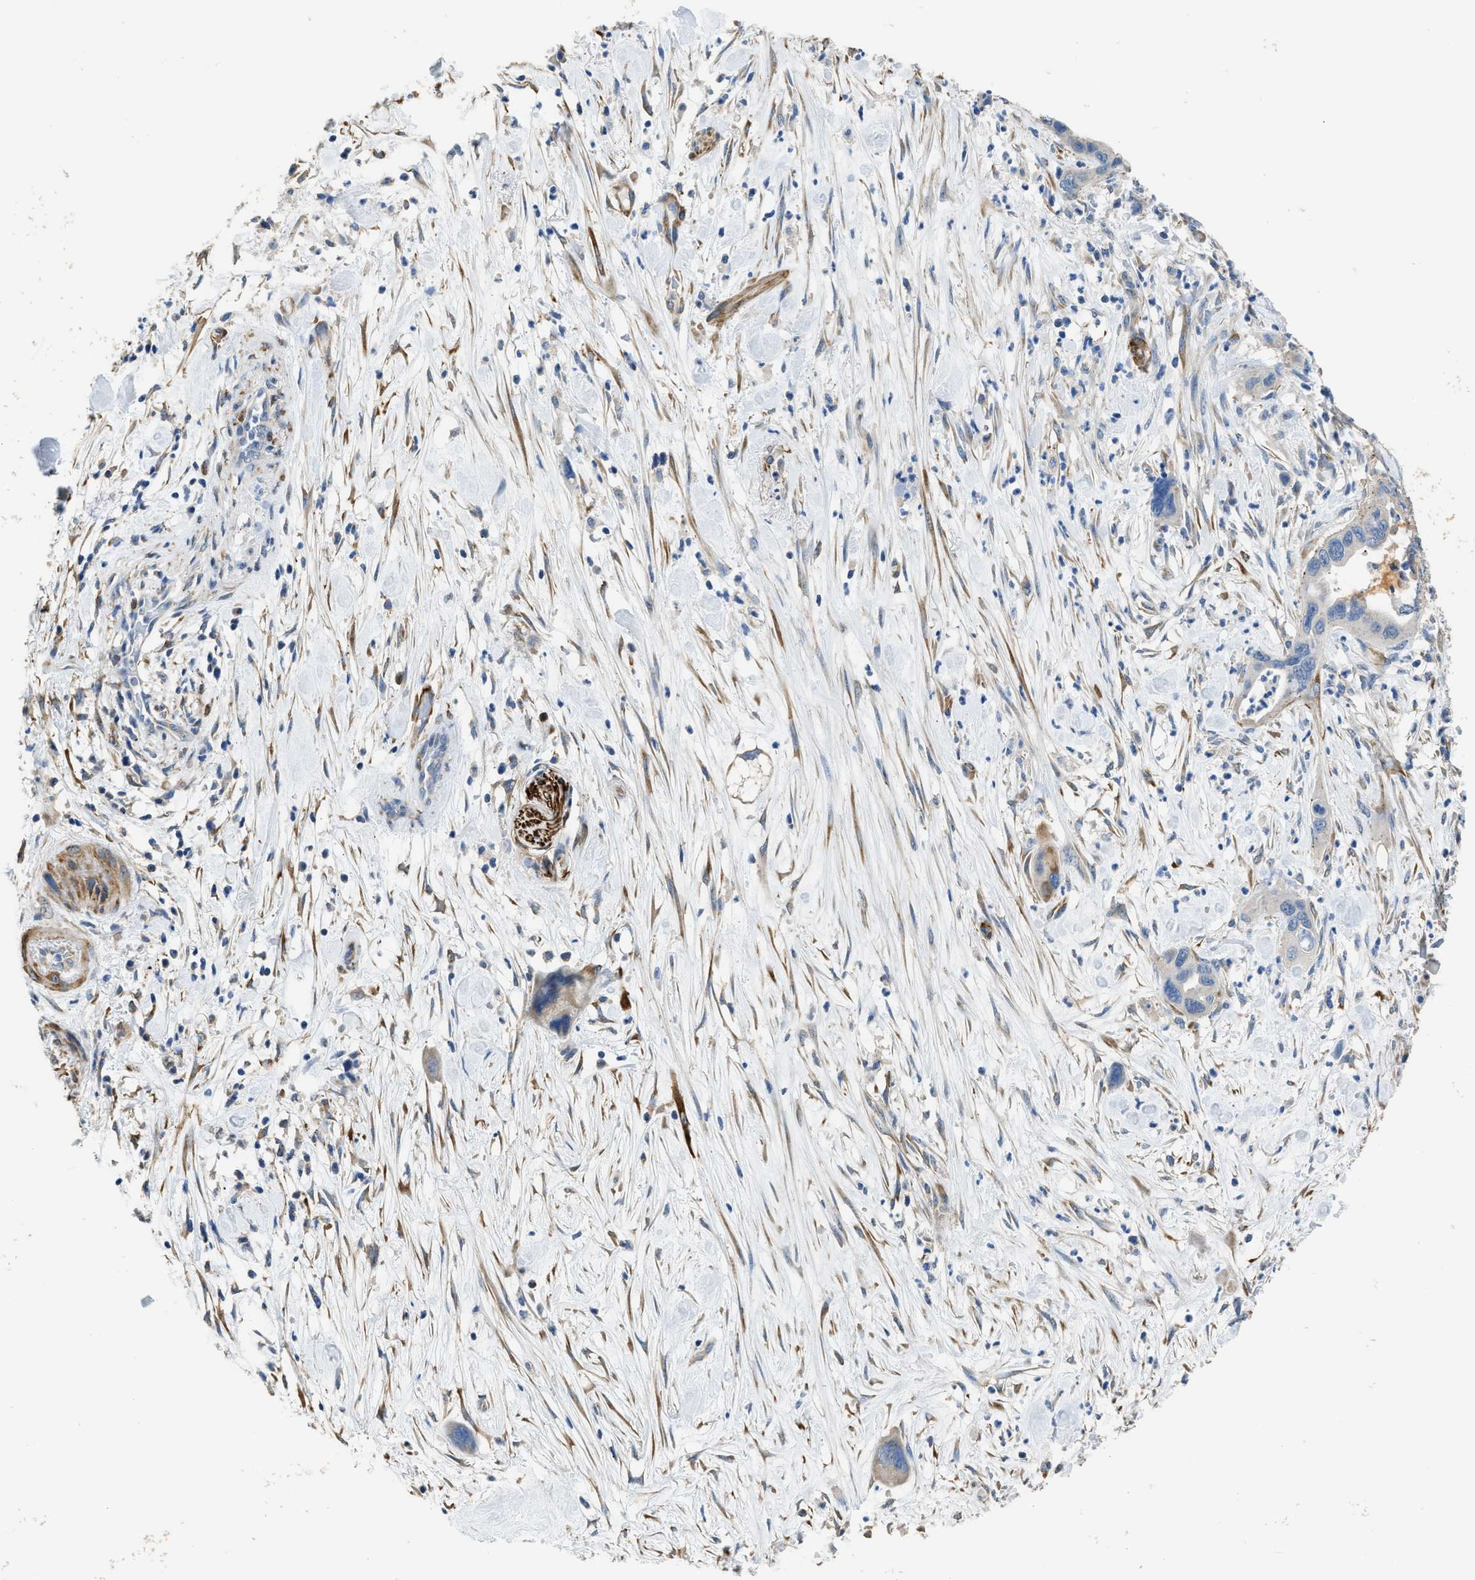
{"staining": {"intensity": "negative", "quantity": "none", "location": "none"}, "tissue": "pancreatic cancer", "cell_type": "Tumor cells", "image_type": "cancer", "snomed": [{"axis": "morphology", "description": "Adenocarcinoma, NOS"}, {"axis": "topography", "description": "Pancreas"}], "caption": "High power microscopy histopathology image of an immunohistochemistry histopathology image of pancreatic cancer, revealing no significant staining in tumor cells.", "gene": "ZSWIM5", "patient": {"sex": "female", "age": 71}}